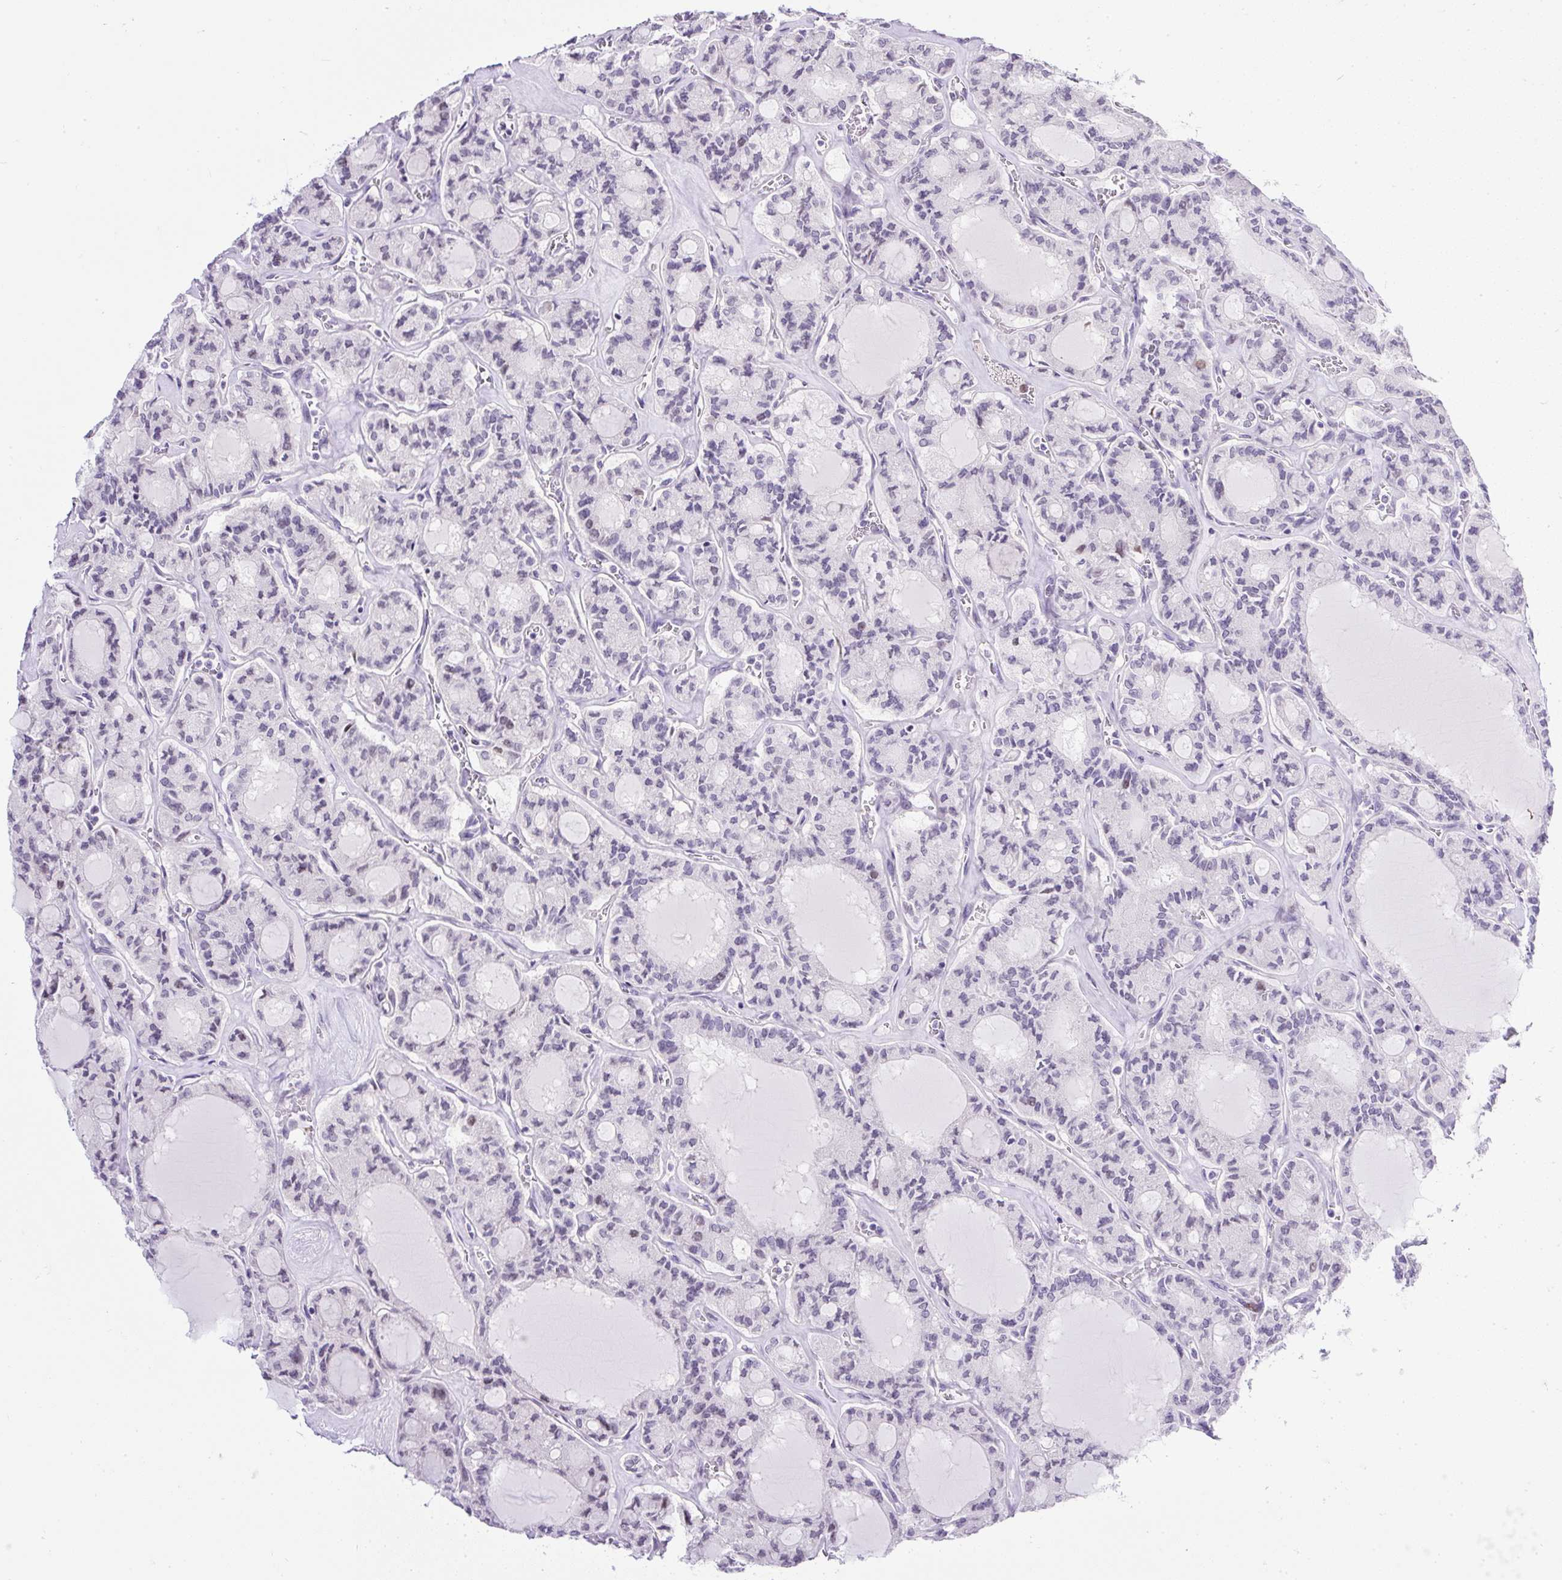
{"staining": {"intensity": "negative", "quantity": "none", "location": "none"}, "tissue": "thyroid cancer", "cell_type": "Tumor cells", "image_type": "cancer", "snomed": [{"axis": "morphology", "description": "Papillary adenocarcinoma, NOS"}, {"axis": "topography", "description": "Thyroid gland"}], "caption": "DAB (3,3'-diaminobenzidine) immunohistochemical staining of thyroid cancer reveals no significant positivity in tumor cells.", "gene": "WNT10B", "patient": {"sex": "male", "age": 87}}